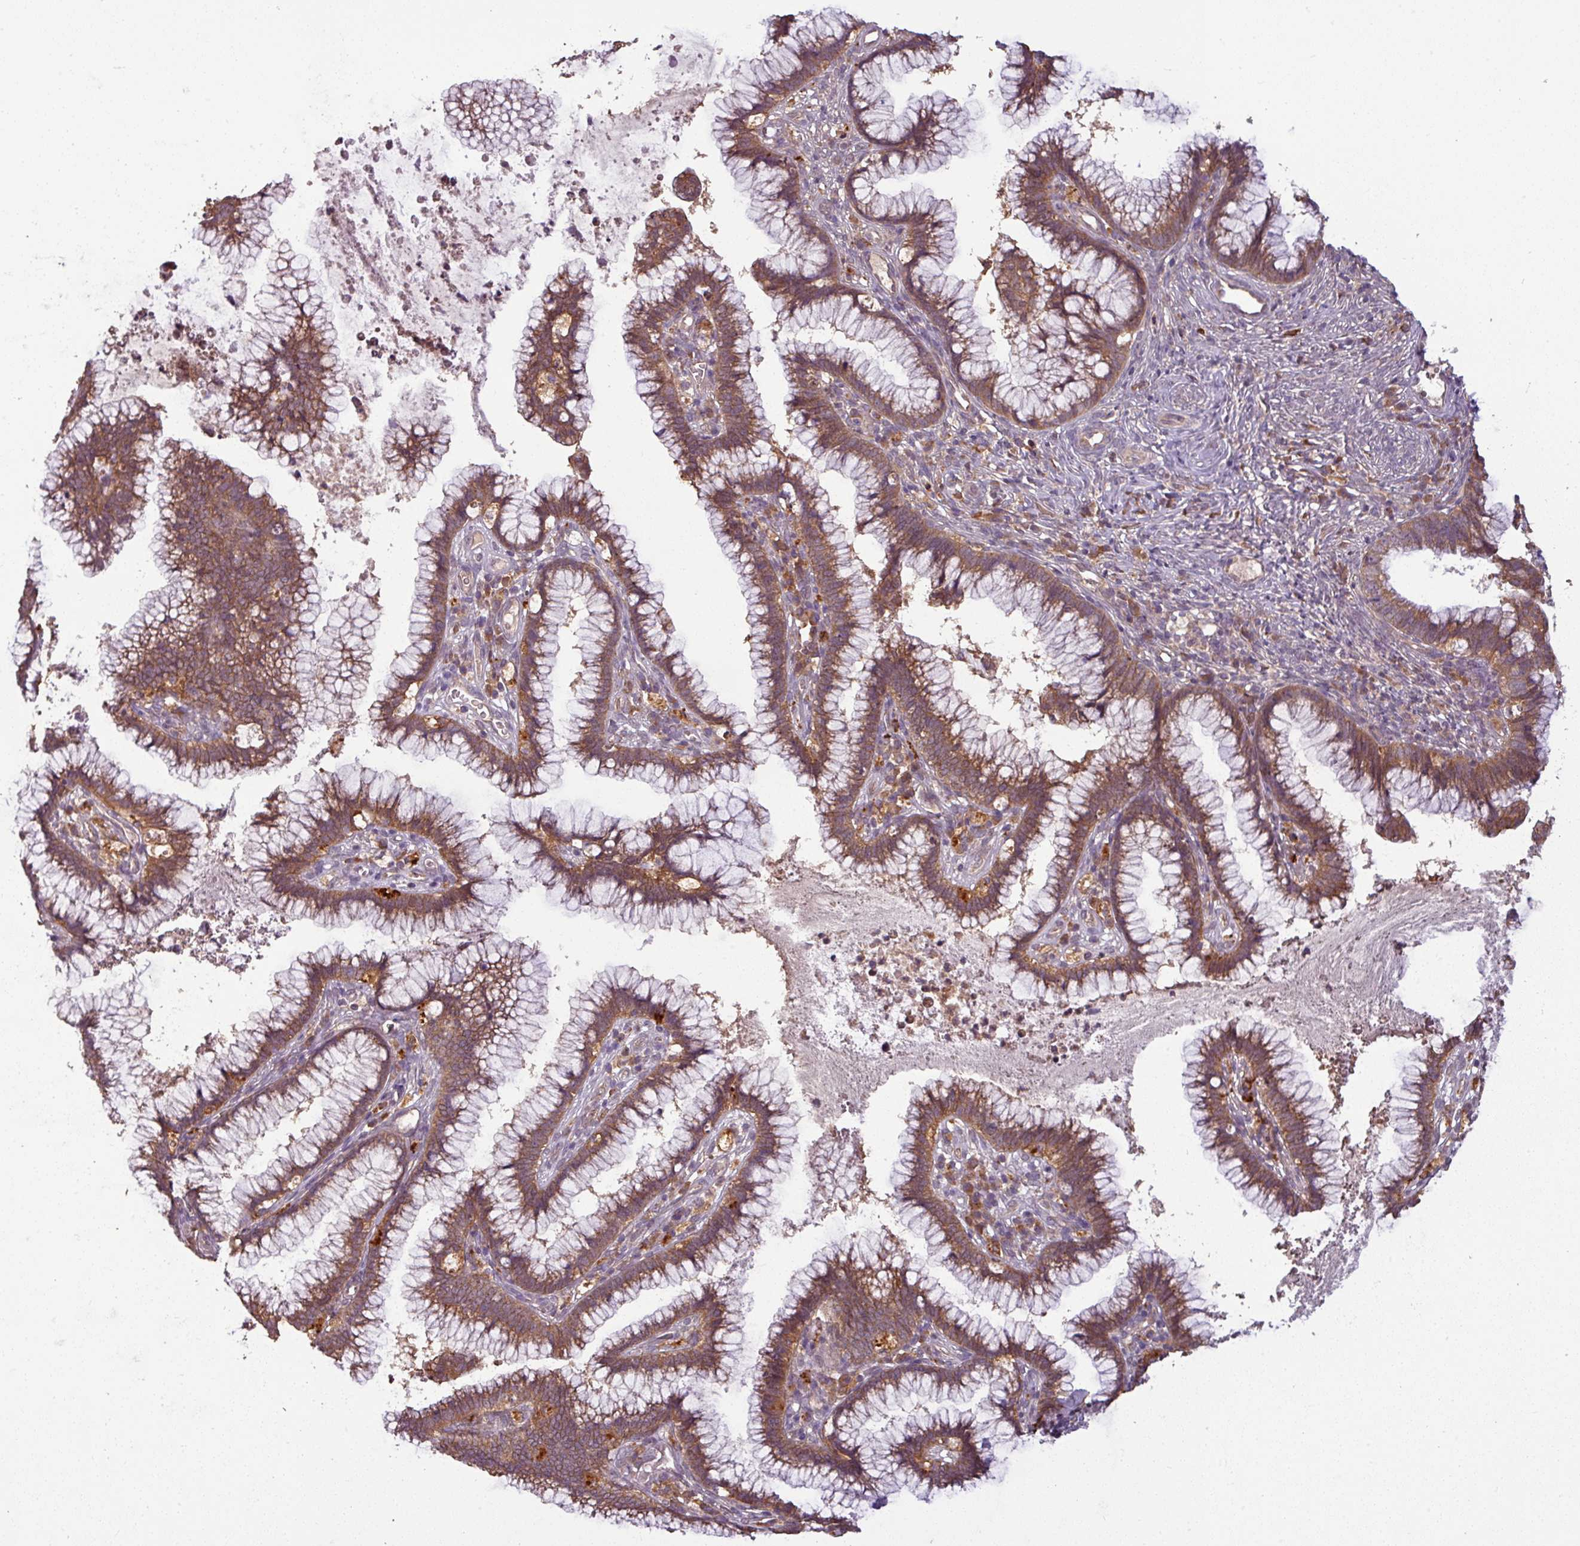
{"staining": {"intensity": "moderate", "quantity": ">75%", "location": "cytoplasmic/membranous"}, "tissue": "cervical cancer", "cell_type": "Tumor cells", "image_type": "cancer", "snomed": [{"axis": "morphology", "description": "Adenocarcinoma, NOS"}, {"axis": "topography", "description": "Cervix"}], "caption": "IHC histopathology image of human cervical cancer (adenocarcinoma) stained for a protein (brown), which reveals medium levels of moderate cytoplasmic/membranous staining in approximately >75% of tumor cells.", "gene": "NT5C3A", "patient": {"sex": "female", "age": 36}}